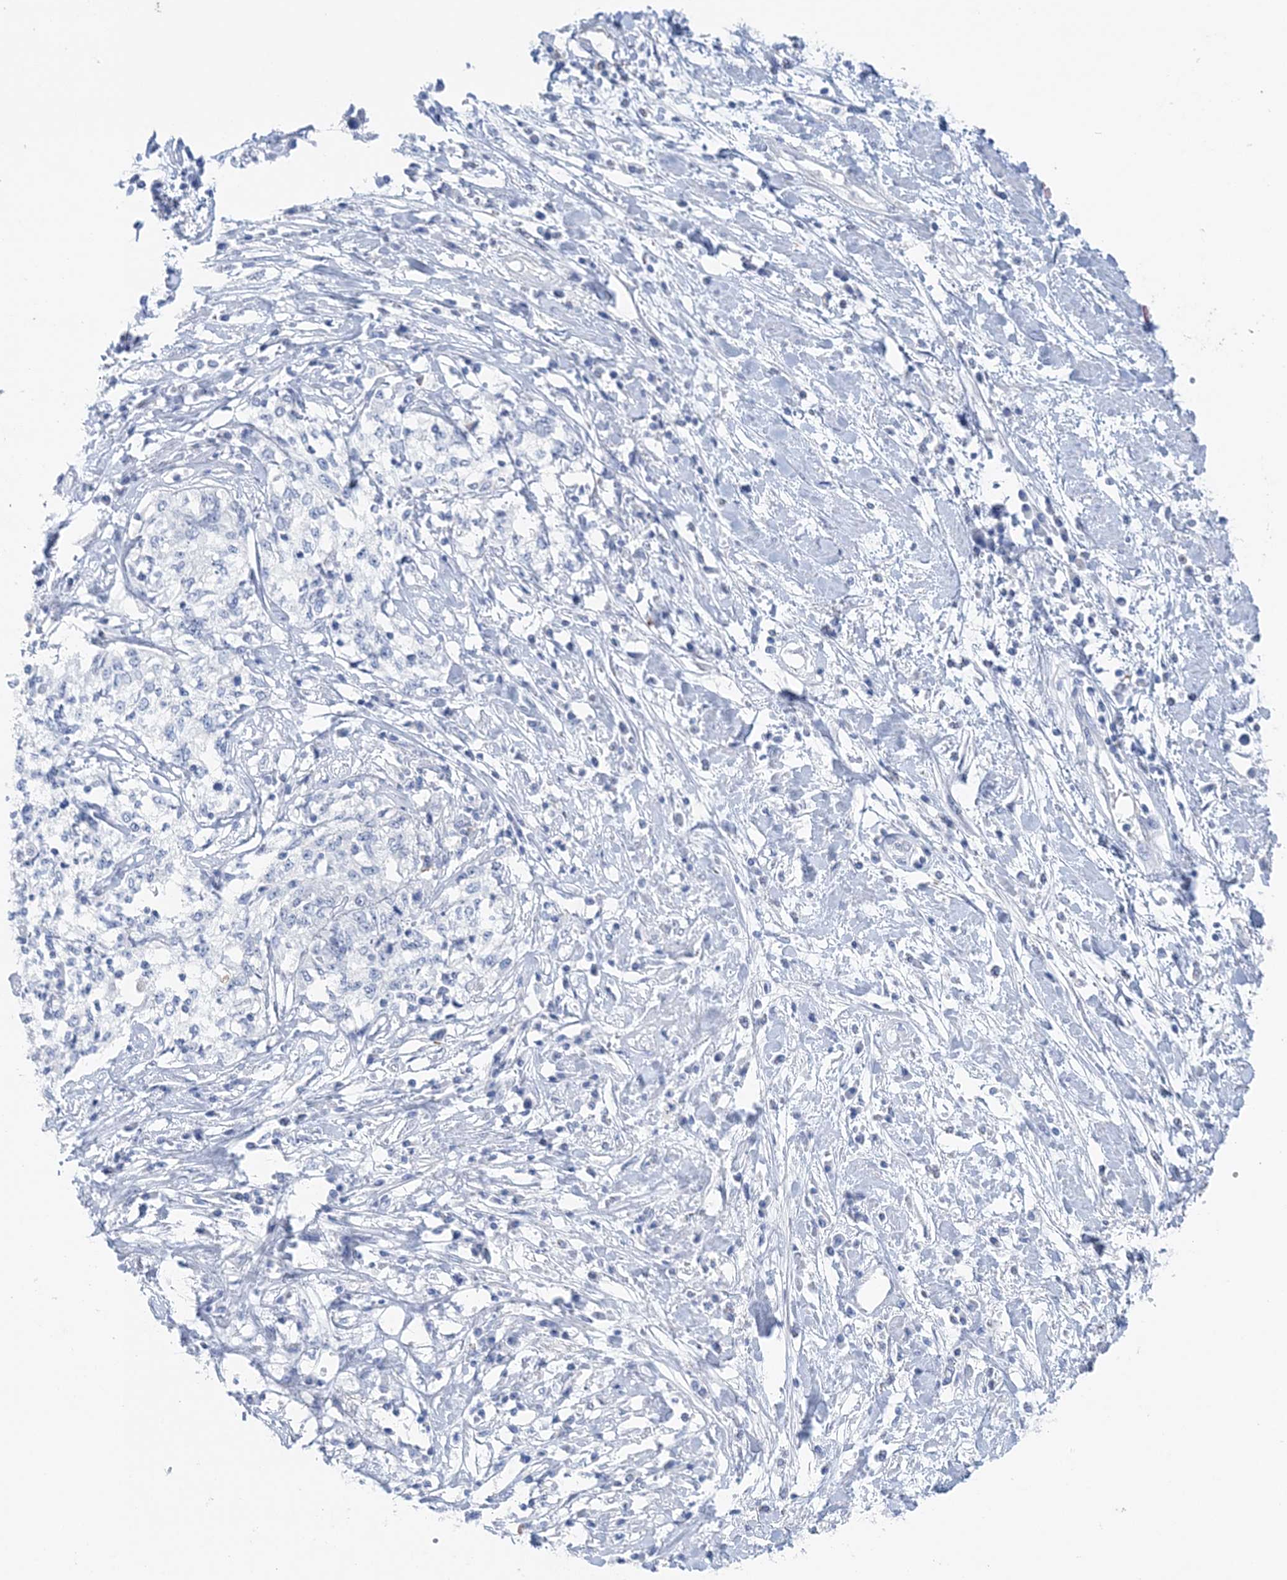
{"staining": {"intensity": "negative", "quantity": "none", "location": "none"}, "tissue": "cervical cancer", "cell_type": "Tumor cells", "image_type": "cancer", "snomed": [{"axis": "morphology", "description": "Squamous cell carcinoma, NOS"}, {"axis": "topography", "description": "Cervix"}], "caption": "This histopathology image is of cervical squamous cell carcinoma stained with immunohistochemistry (IHC) to label a protein in brown with the nuclei are counter-stained blue. There is no expression in tumor cells.", "gene": "HMGCS1", "patient": {"sex": "female", "age": 57}}